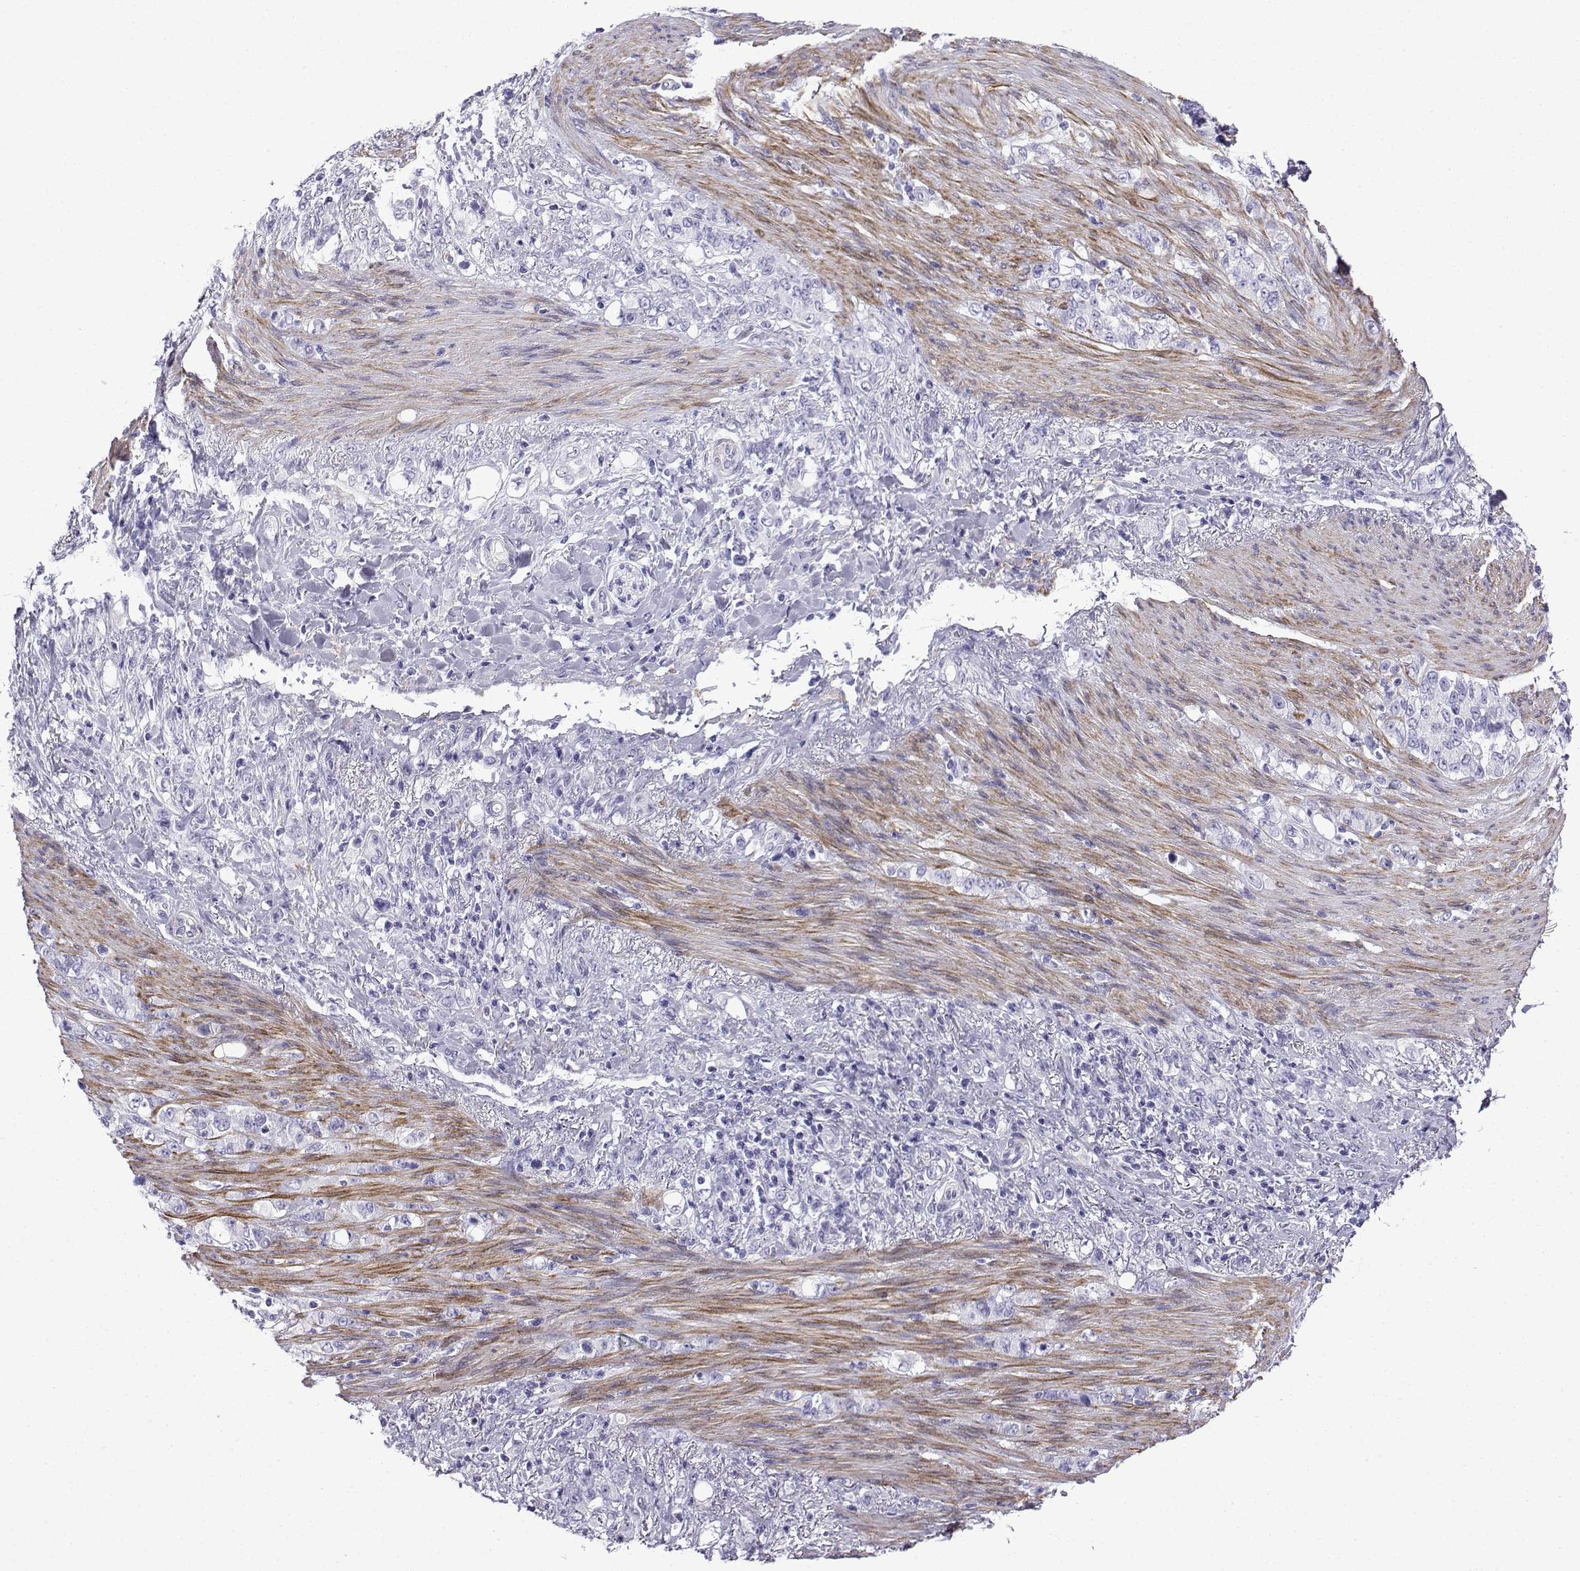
{"staining": {"intensity": "negative", "quantity": "none", "location": "none"}, "tissue": "stomach cancer", "cell_type": "Tumor cells", "image_type": "cancer", "snomed": [{"axis": "morphology", "description": "Adenocarcinoma, NOS"}, {"axis": "topography", "description": "Stomach"}], "caption": "The immunohistochemistry micrograph has no significant staining in tumor cells of stomach adenocarcinoma tissue. (Stains: DAB (3,3'-diaminobenzidine) immunohistochemistry (IHC) with hematoxylin counter stain, Microscopy: brightfield microscopy at high magnification).", "gene": "KCNF1", "patient": {"sex": "female", "age": 79}}